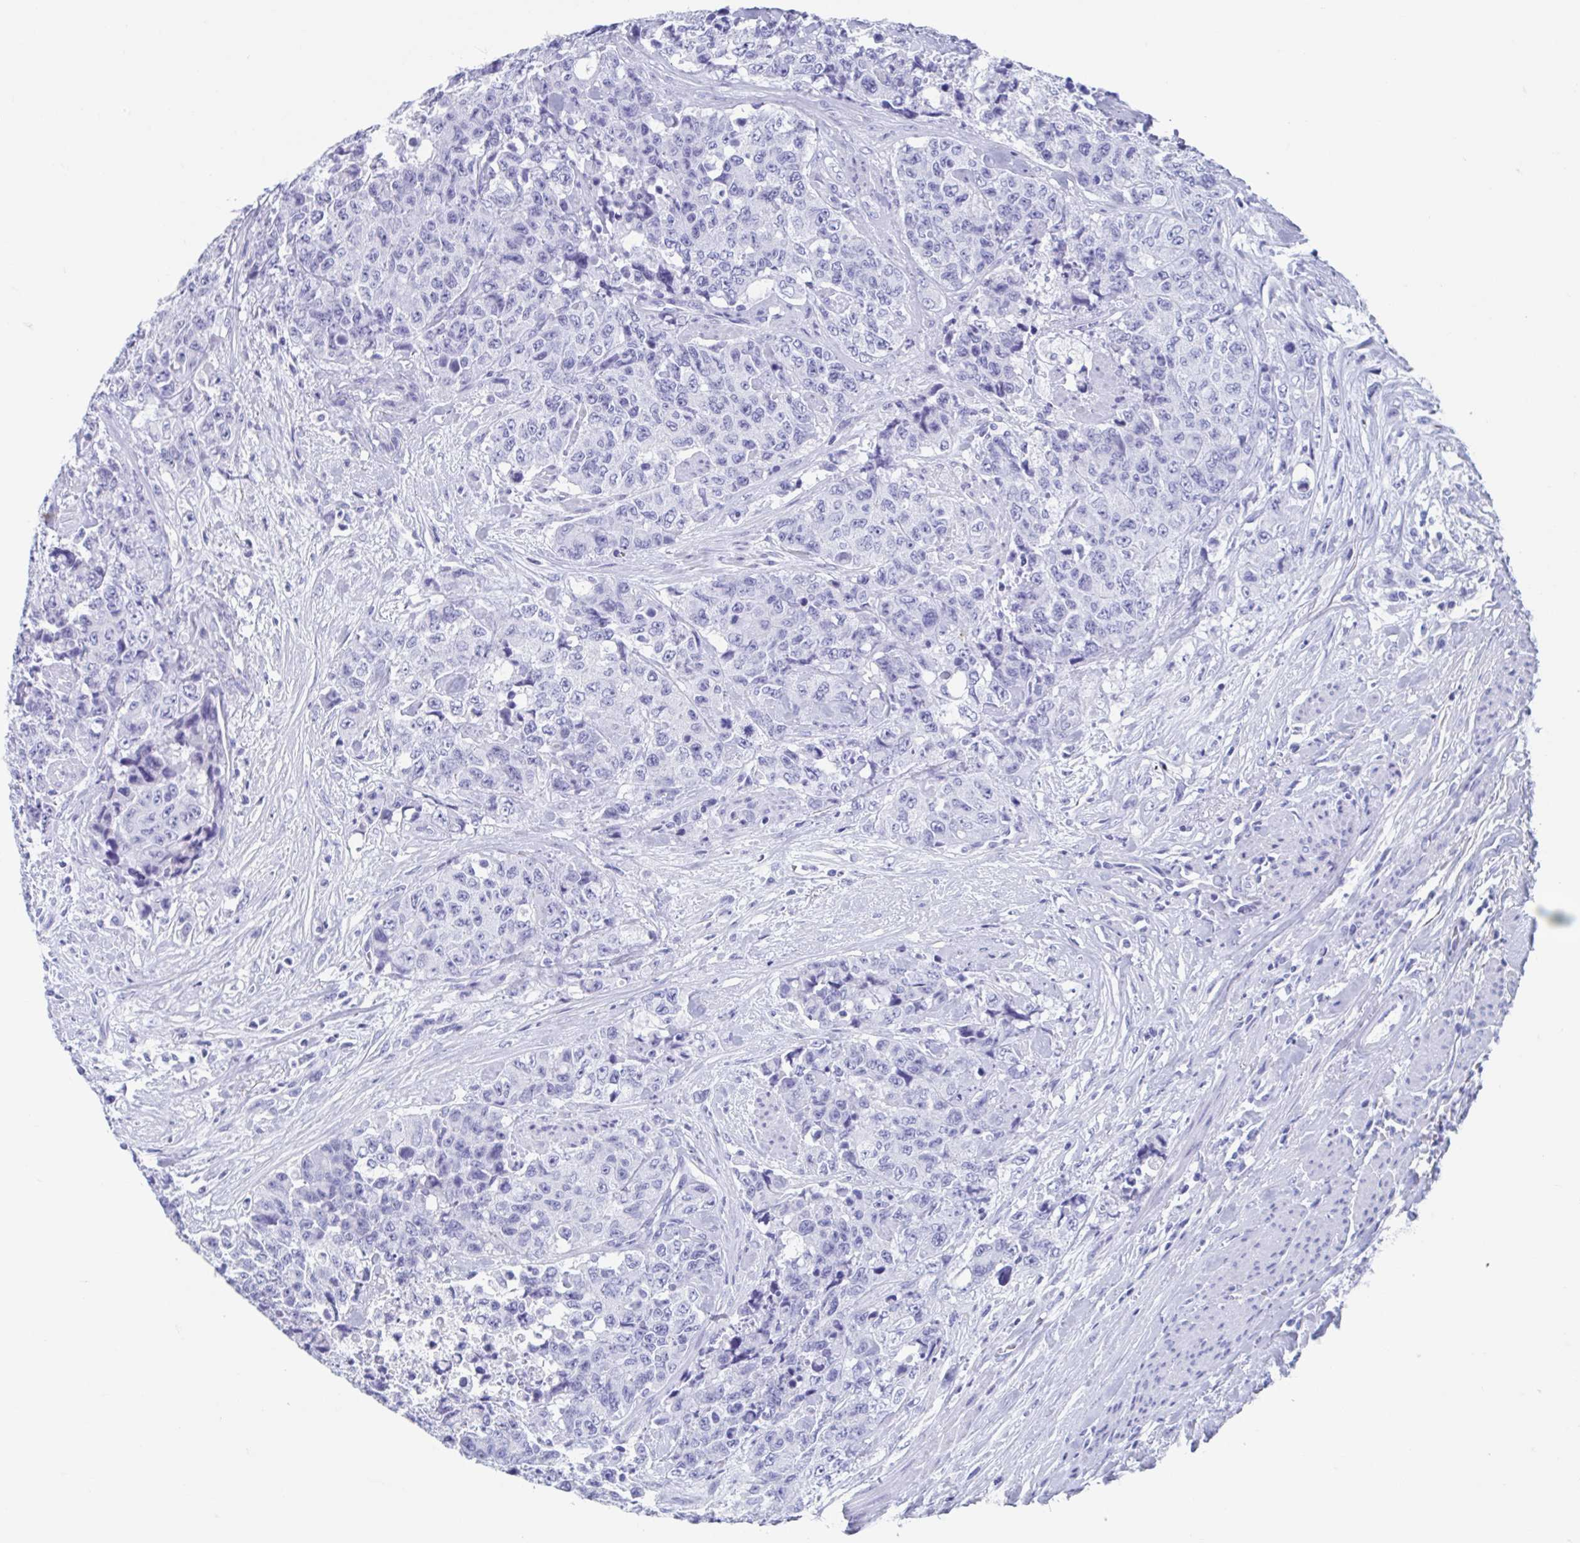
{"staining": {"intensity": "negative", "quantity": "none", "location": "none"}, "tissue": "urothelial cancer", "cell_type": "Tumor cells", "image_type": "cancer", "snomed": [{"axis": "morphology", "description": "Urothelial carcinoma, High grade"}, {"axis": "topography", "description": "Urinary bladder"}], "caption": "IHC of high-grade urothelial carcinoma reveals no expression in tumor cells. Brightfield microscopy of immunohistochemistry stained with DAB (brown) and hematoxylin (blue), captured at high magnification.", "gene": "C10orf53", "patient": {"sex": "female", "age": 78}}